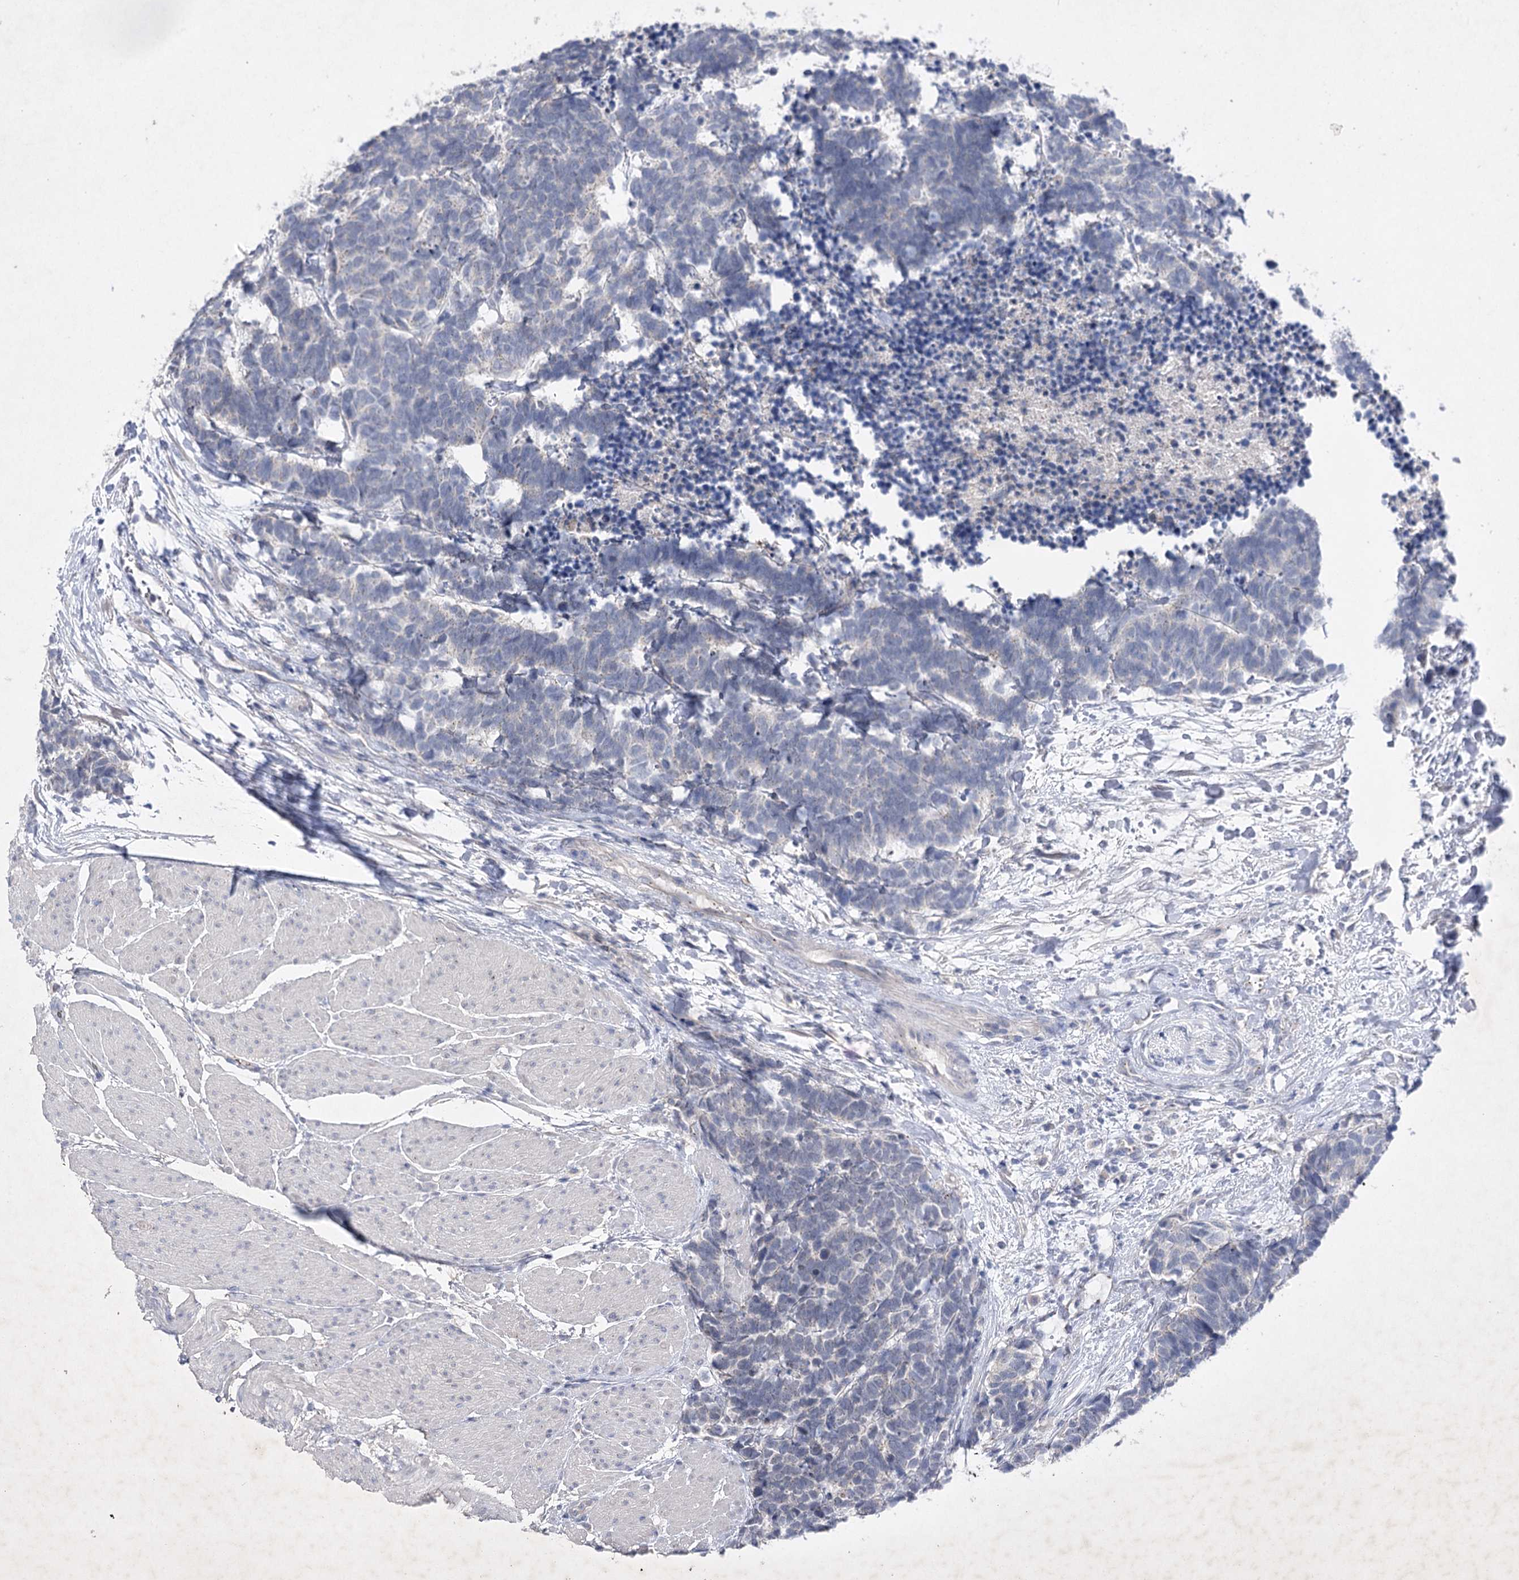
{"staining": {"intensity": "negative", "quantity": "none", "location": "none"}, "tissue": "carcinoid", "cell_type": "Tumor cells", "image_type": "cancer", "snomed": [{"axis": "morphology", "description": "Carcinoma, NOS"}, {"axis": "morphology", "description": "Carcinoid, malignant, NOS"}, {"axis": "topography", "description": "Urinary bladder"}], "caption": "The micrograph exhibits no staining of tumor cells in carcinoma.", "gene": "COX15", "patient": {"sex": "male", "age": 57}}